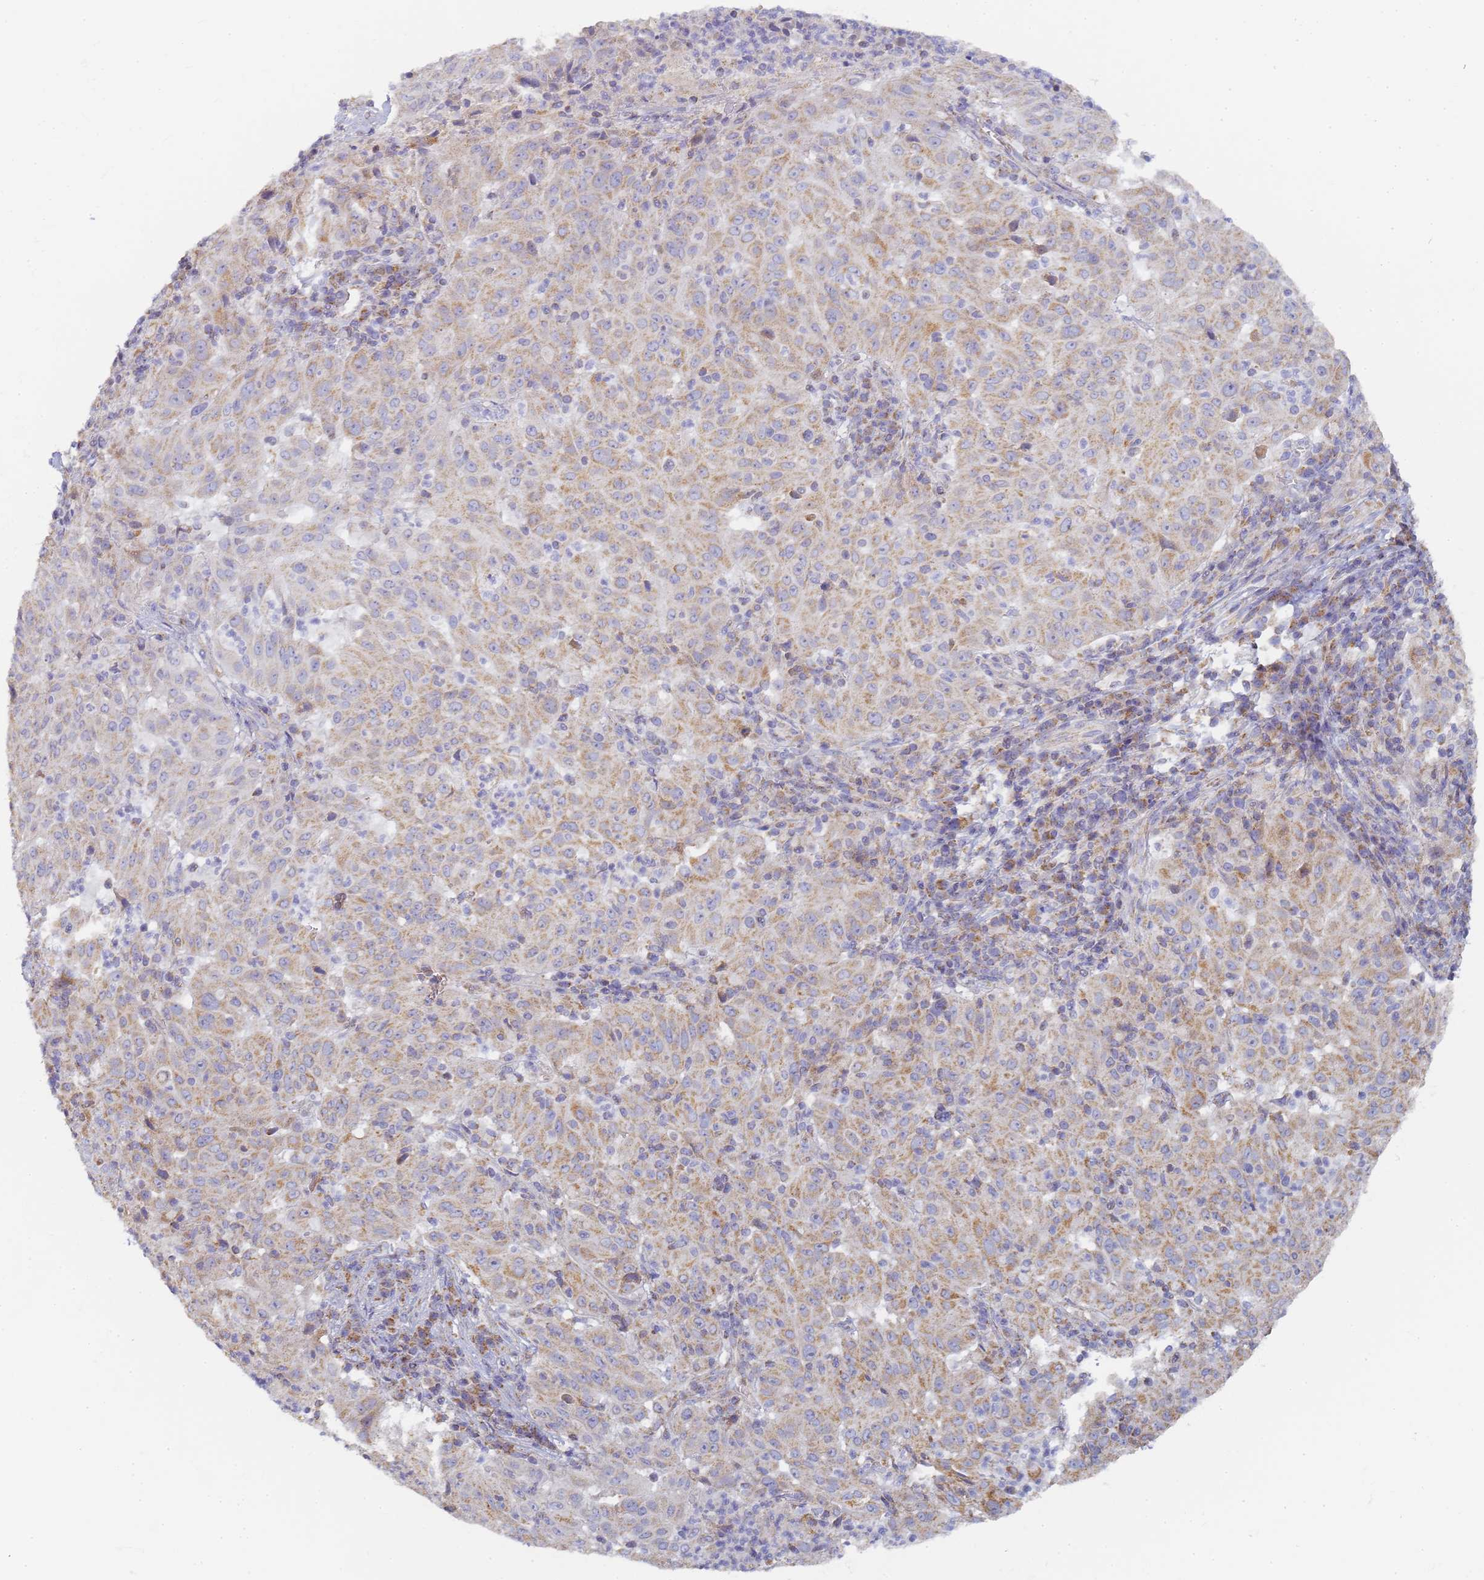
{"staining": {"intensity": "moderate", "quantity": "25%-75%", "location": "cytoplasmic/membranous"}, "tissue": "pancreatic cancer", "cell_type": "Tumor cells", "image_type": "cancer", "snomed": [{"axis": "morphology", "description": "Adenocarcinoma, NOS"}, {"axis": "topography", "description": "Pancreas"}], "caption": "IHC staining of pancreatic cancer (adenocarcinoma), which reveals medium levels of moderate cytoplasmic/membranous positivity in about 25%-75% of tumor cells indicating moderate cytoplasmic/membranous protein expression. The staining was performed using DAB (3,3'-diaminobenzidine) (brown) for protein detection and nuclei were counterstained in hematoxylin (blue).", "gene": "UTP23", "patient": {"sex": "male", "age": 63}}